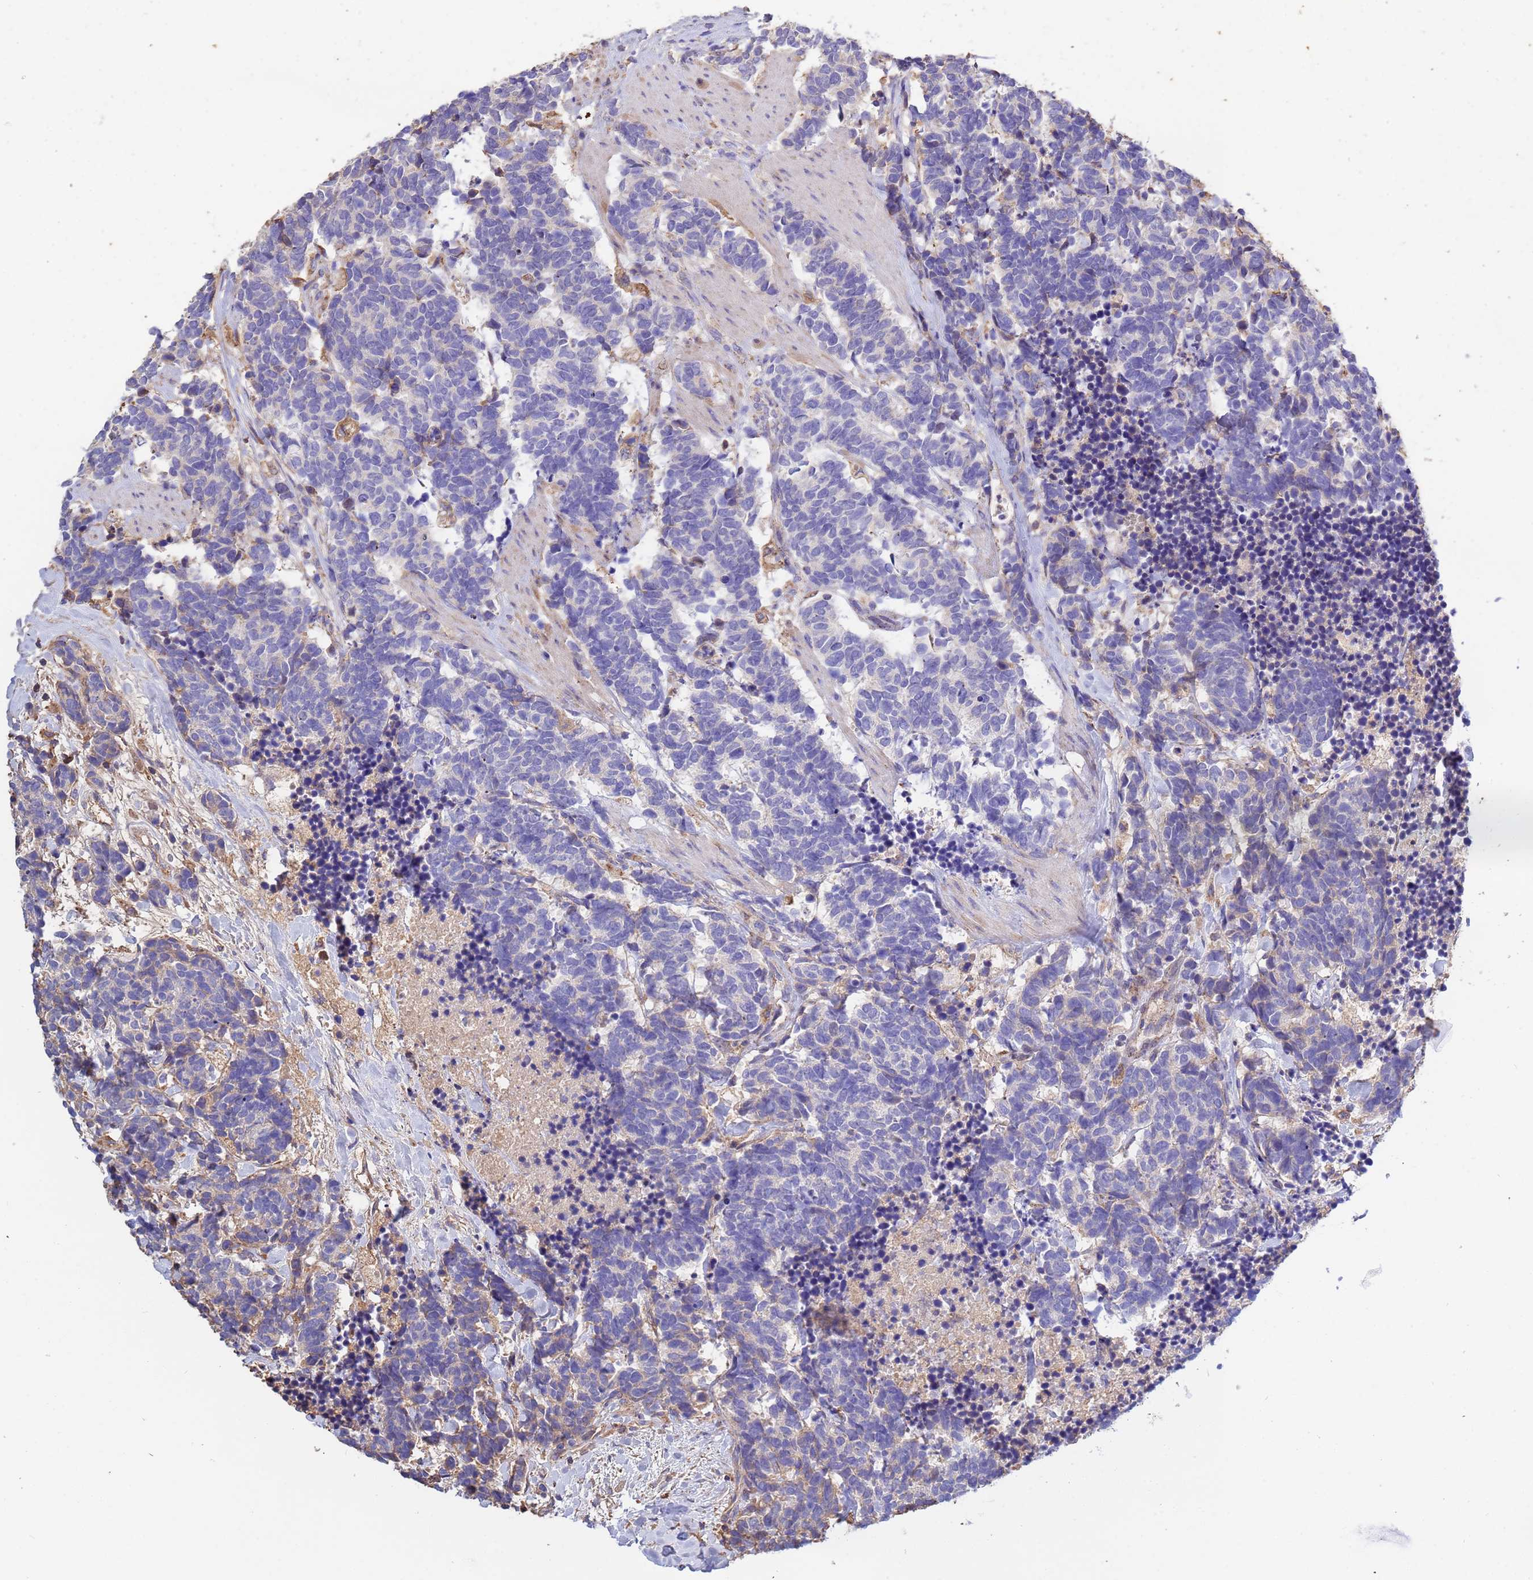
{"staining": {"intensity": "negative", "quantity": "none", "location": "none"}, "tissue": "carcinoid", "cell_type": "Tumor cells", "image_type": "cancer", "snomed": [{"axis": "morphology", "description": "Carcinoma, NOS"}, {"axis": "morphology", "description": "Carcinoid, malignant, NOS"}, {"axis": "topography", "description": "Prostate"}], "caption": "Immunohistochemical staining of carcinoma shows no significant staining in tumor cells.", "gene": "GLUD1", "patient": {"sex": "male", "age": 57}}